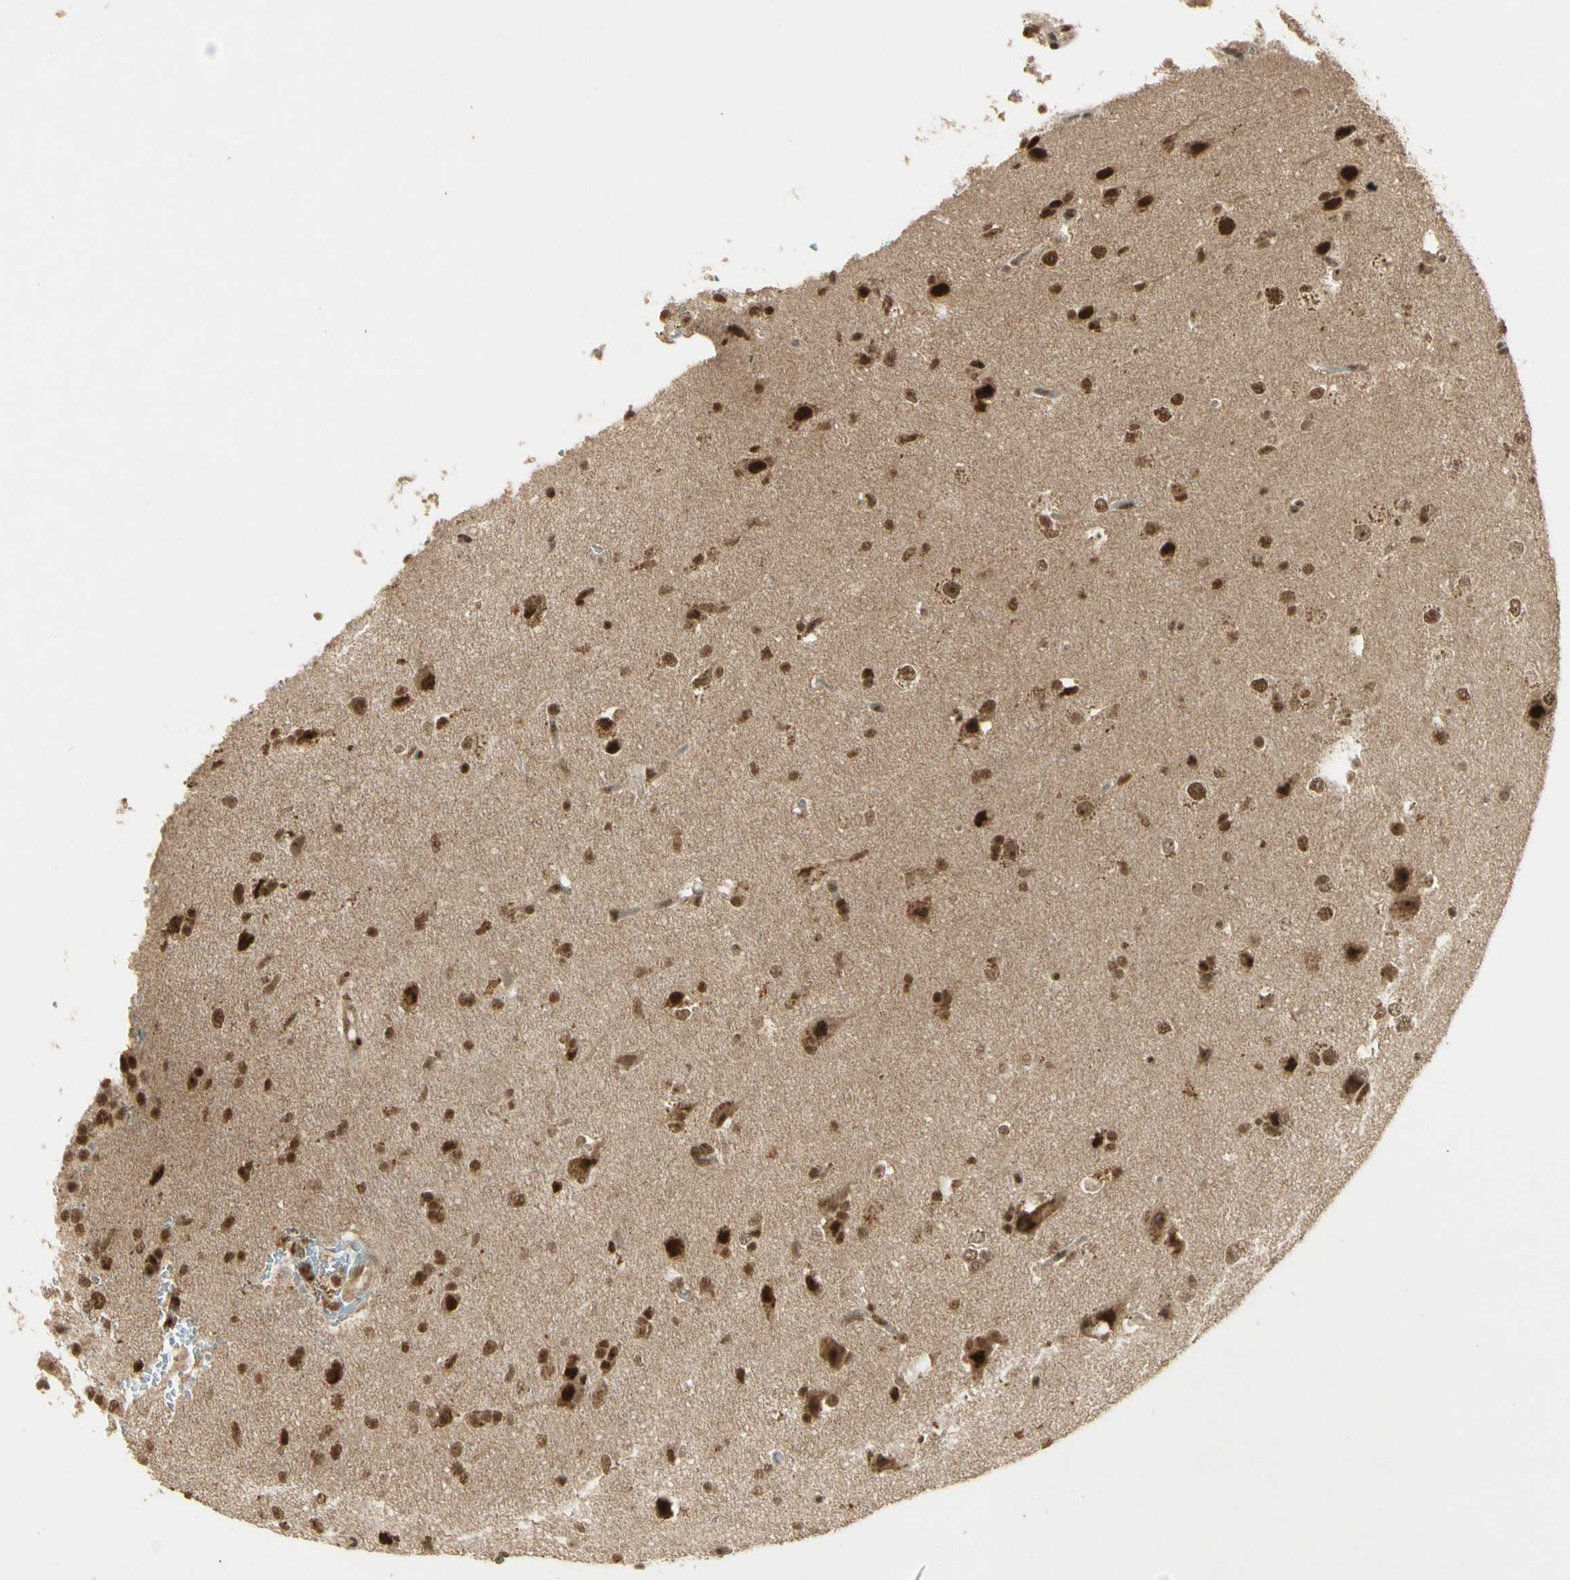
{"staining": {"intensity": "strong", "quantity": ">75%", "location": "cytoplasmic/membranous,nuclear"}, "tissue": "glioma", "cell_type": "Tumor cells", "image_type": "cancer", "snomed": [{"axis": "morphology", "description": "Glioma, malignant, Low grade"}, {"axis": "topography", "description": "Brain"}], "caption": "Immunohistochemical staining of malignant glioma (low-grade) demonstrates high levels of strong cytoplasmic/membranous and nuclear protein staining in approximately >75% of tumor cells.", "gene": "ZNF135", "patient": {"sex": "female", "age": 37}}